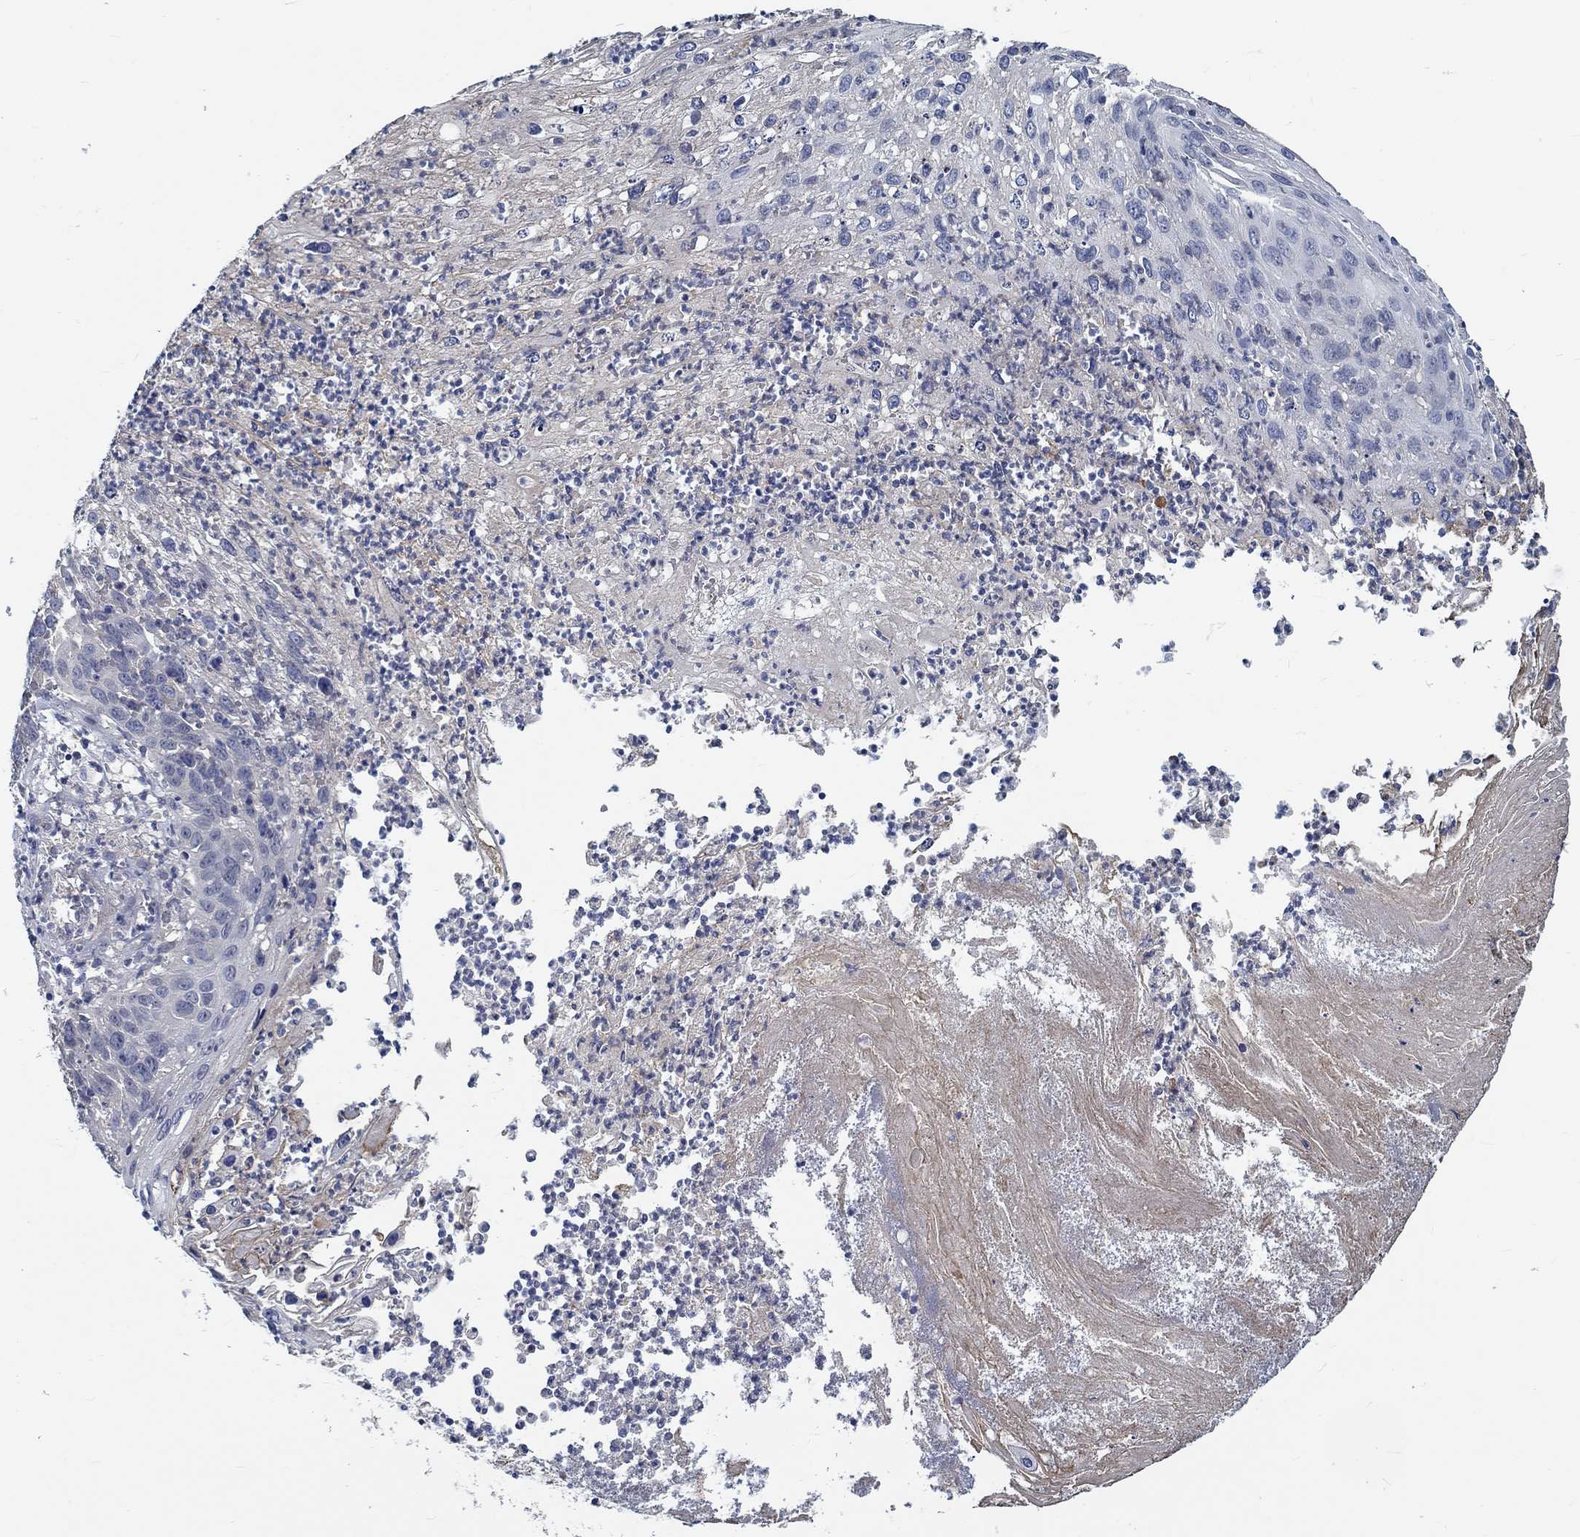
{"staining": {"intensity": "negative", "quantity": "none", "location": "none"}, "tissue": "skin cancer", "cell_type": "Tumor cells", "image_type": "cancer", "snomed": [{"axis": "morphology", "description": "Squamous cell carcinoma, NOS"}, {"axis": "topography", "description": "Skin"}], "caption": "The immunohistochemistry (IHC) photomicrograph has no significant staining in tumor cells of skin cancer tissue.", "gene": "MYBPC1", "patient": {"sex": "male", "age": 92}}